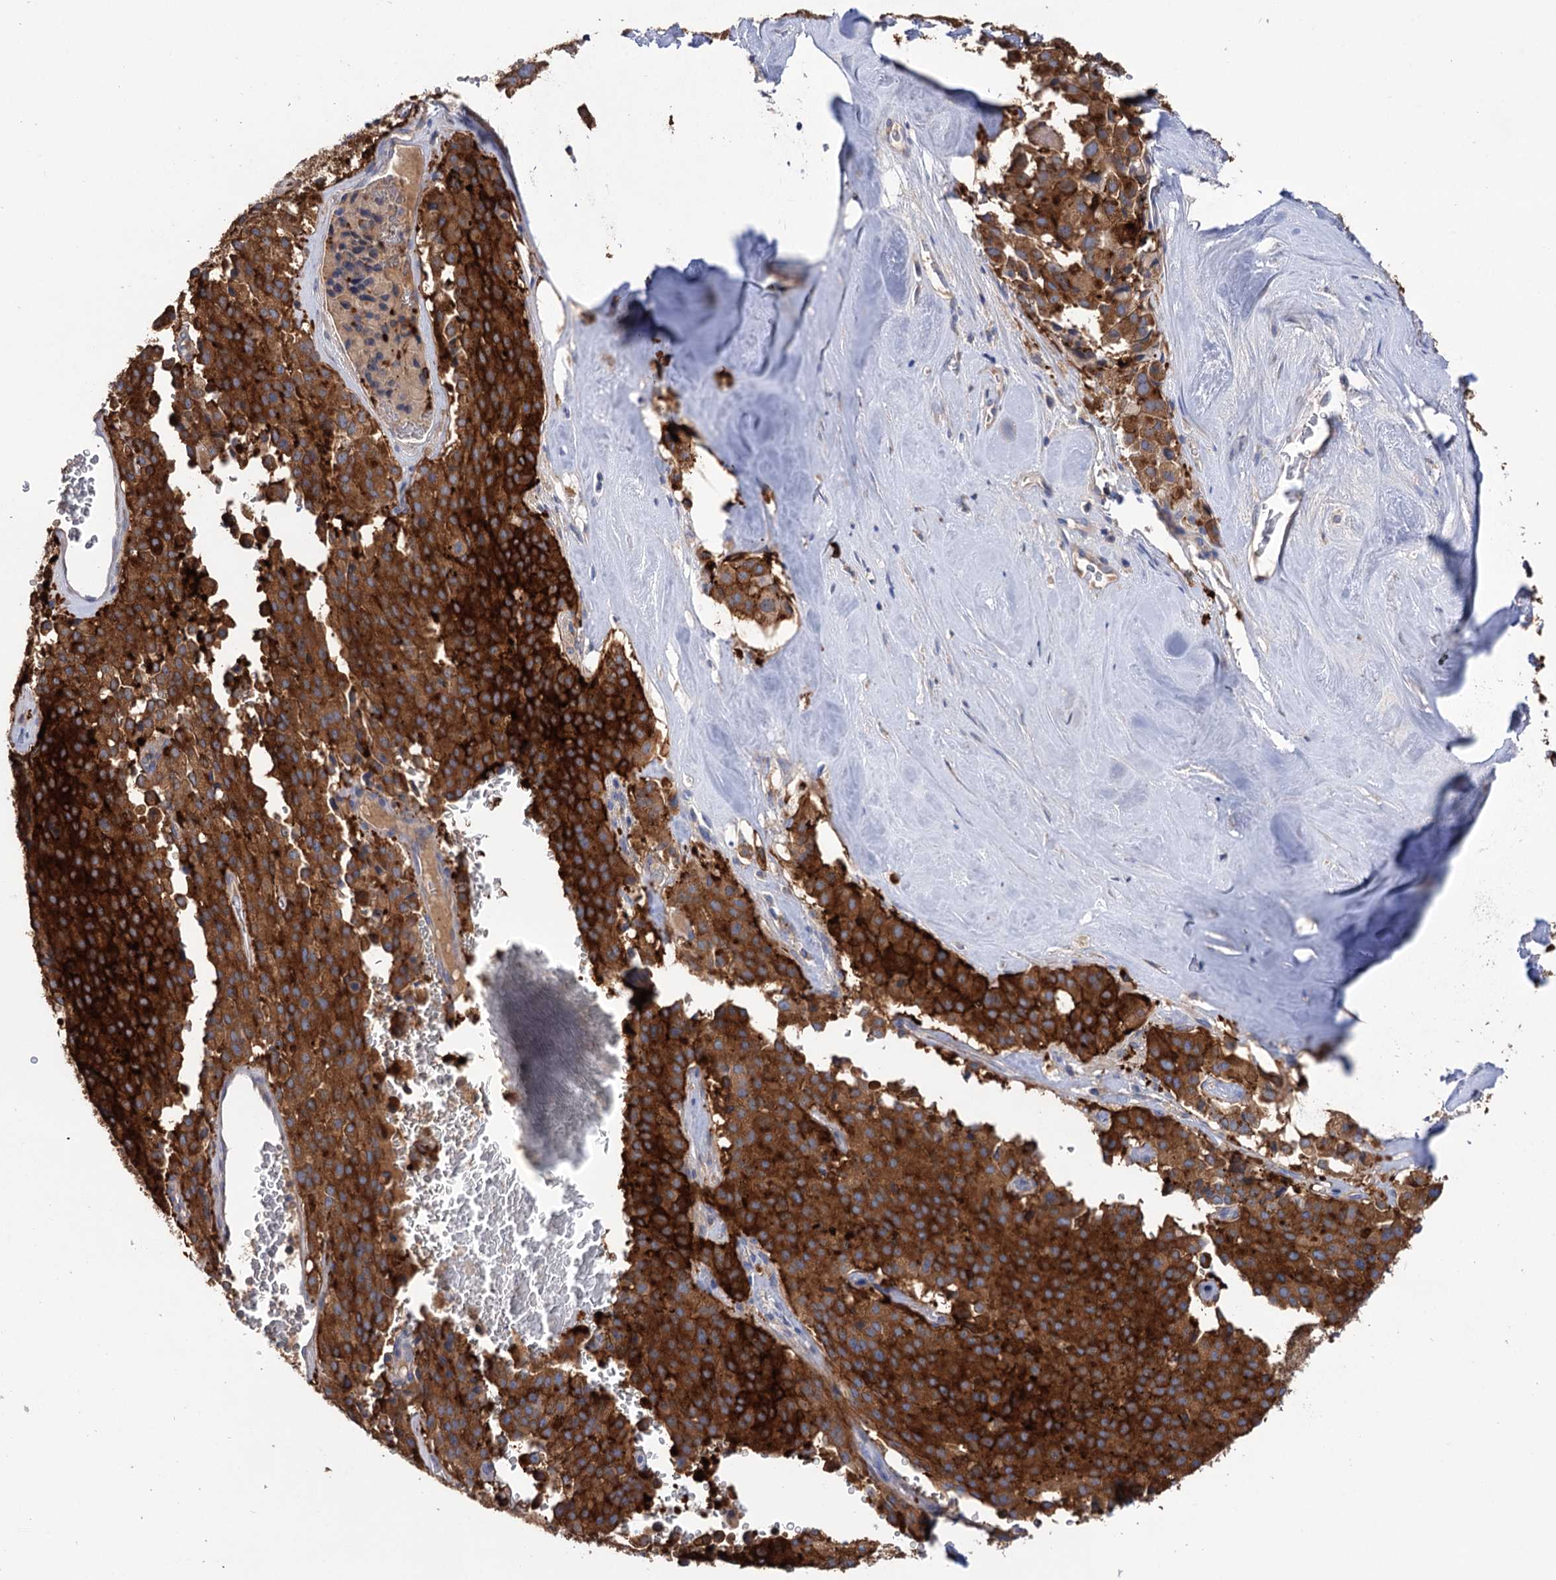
{"staining": {"intensity": "strong", "quantity": ">75%", "location": "cytoplasmic/membranous"}, "tissue": "pancreatic cancer", "cell_type": "Tumor cells", "image_type": "cancer", "snomed": [{"axis": "morphology", "description": "Adenocarcinoma, NOS"}, {"axis": "topography", "description": "Pancreas"}], "caption": "Pancreatic cancer tissue exhibits strong cytoplasmic/membranous staining in approximately >75% of tumor cells (IHC, brightfield microscopy, high magnification).", "gene": "BBS4", "patient": {"sex": "male", "age": 65}}